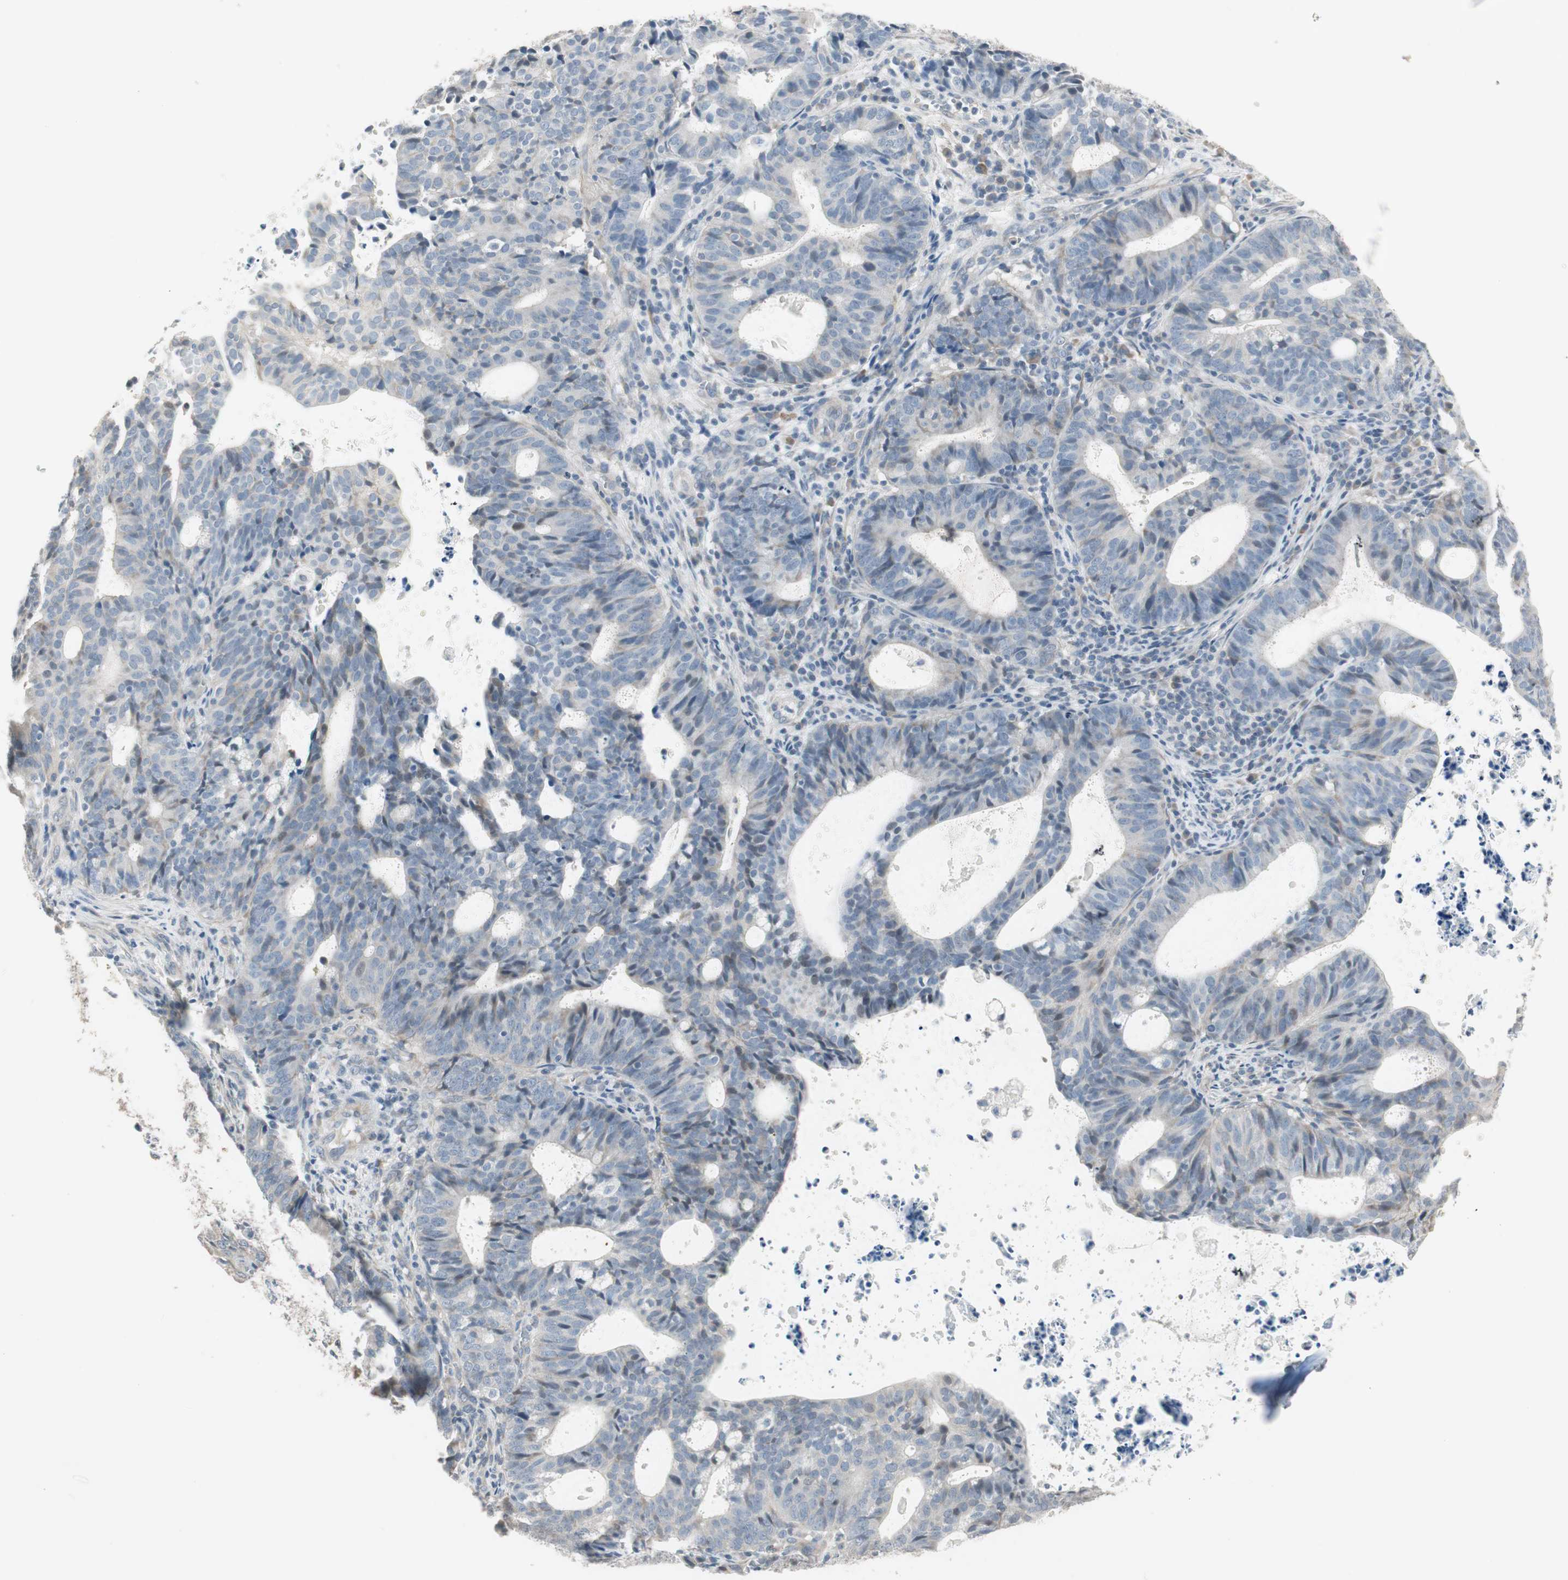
{"staining": {"intensity": "moderate", "quantity": "<25%", "location": "nuclear"}, "tissue": "endometrial cancer", "cell_type": "Tumor cells", "image_type": "cancer", "snomed": [{"axis": "morphology", "description": "Adenocarcinoma, NOS"}, {"axis": "topography", "description": "Uterus"}], "caption": "Protein expression analysis of endometrial cancer demonstrates moderate nuclear positivity in approximately <25% of tumor cells. Using DAB (3,3'-diaminobenzidine) (brown) and hematoxylin (blue) stains, captured at high magnification using brightfield microscopy.", "gene": "PDZK1", "patient": {"sex": "female", "age": 83}}